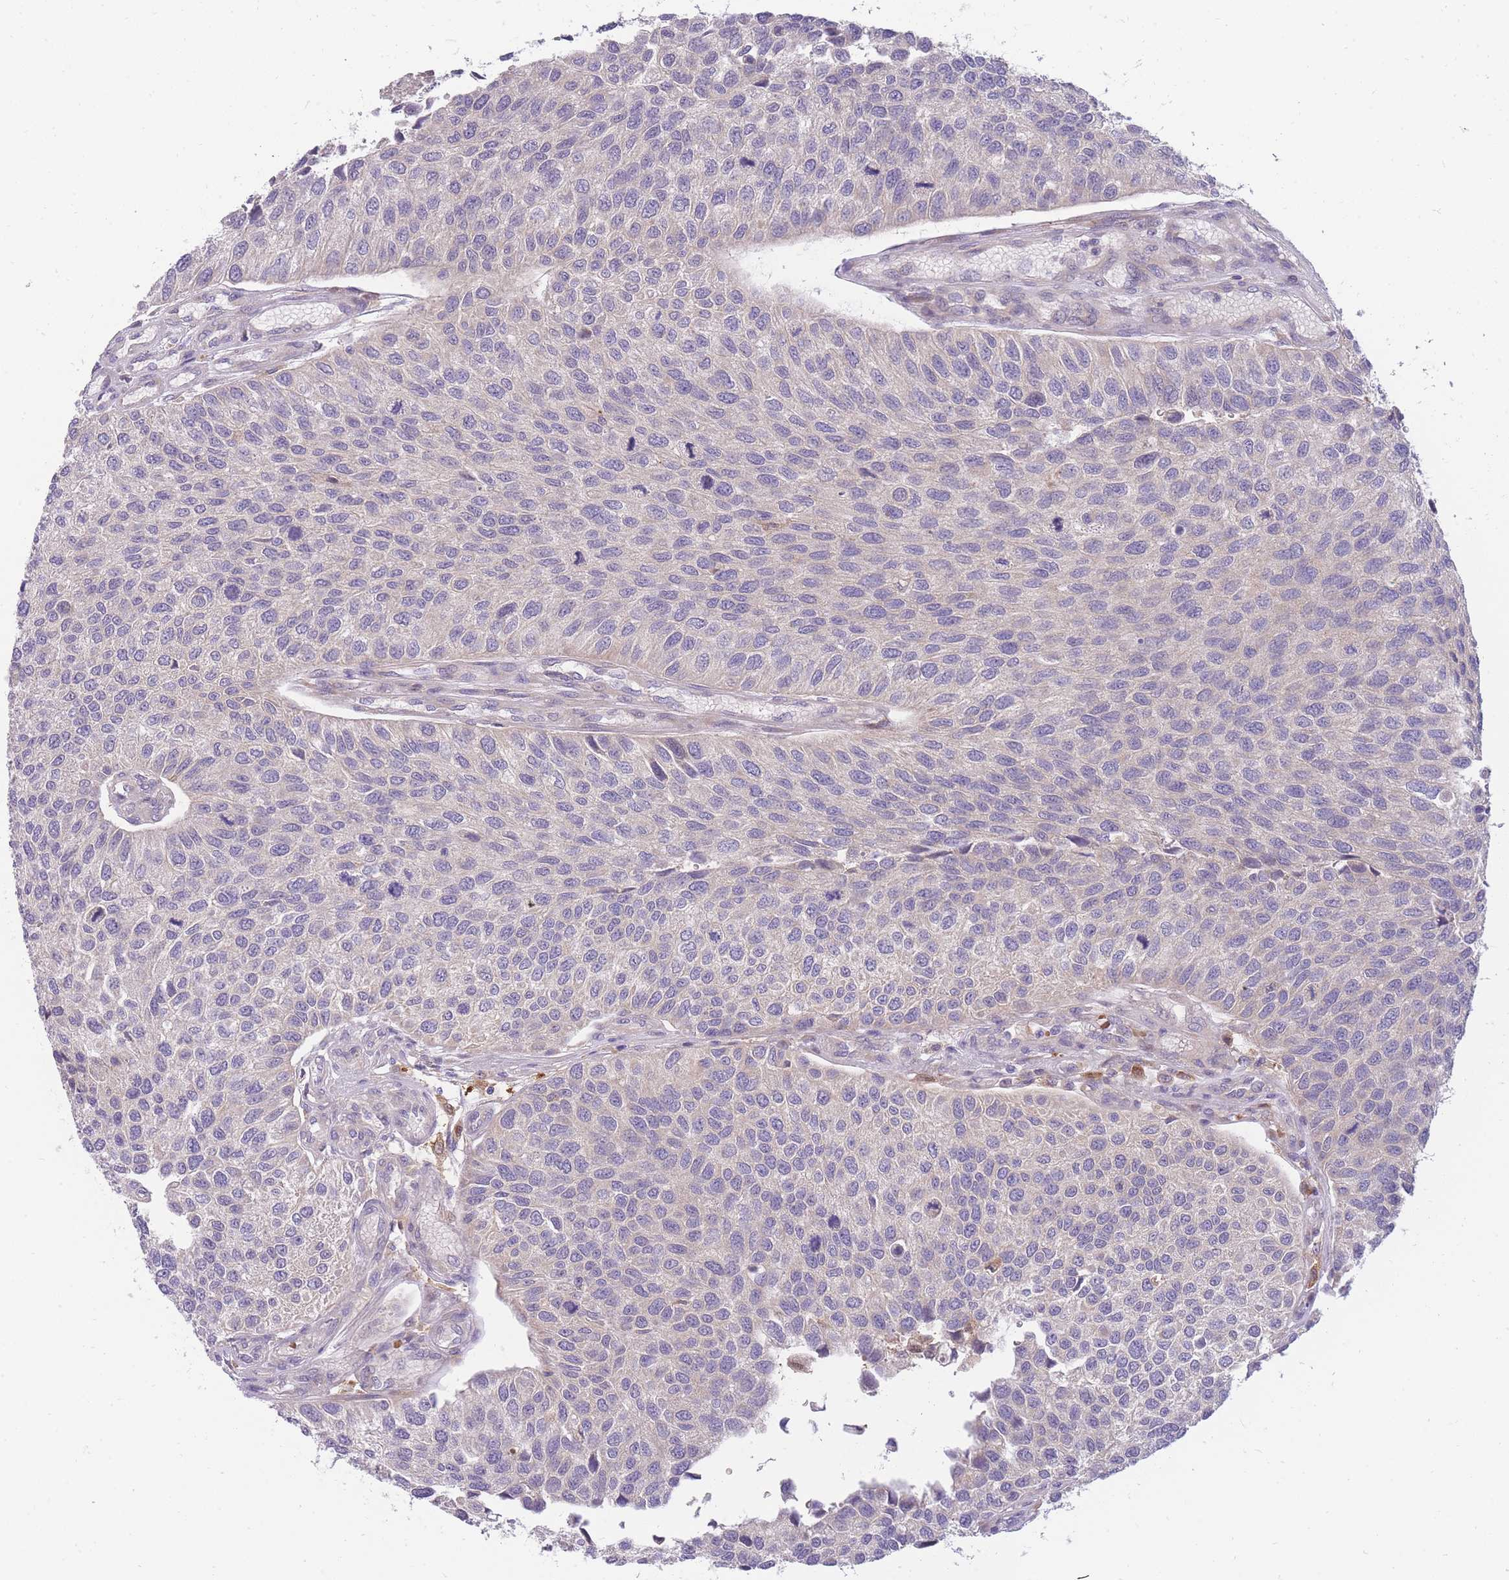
{"staining": {"intensity": "negative", "quantity": "none", "location": "none"}, "tissue": "urothelial cancer", "cell_type": "Tumor cells", "image_type": "cancer", "snomed": [{"axis": "morphology", "description": "Urothelial carcinoma, NOS"}, {"axis": "topography", "description": "Urinary bladder"}], "caption": "A photomicrograph of human urothelial cancer is negative for staining in tumor cells.", "gene": "CRYGN", "patient": {"sex": "male", "age": 55}}